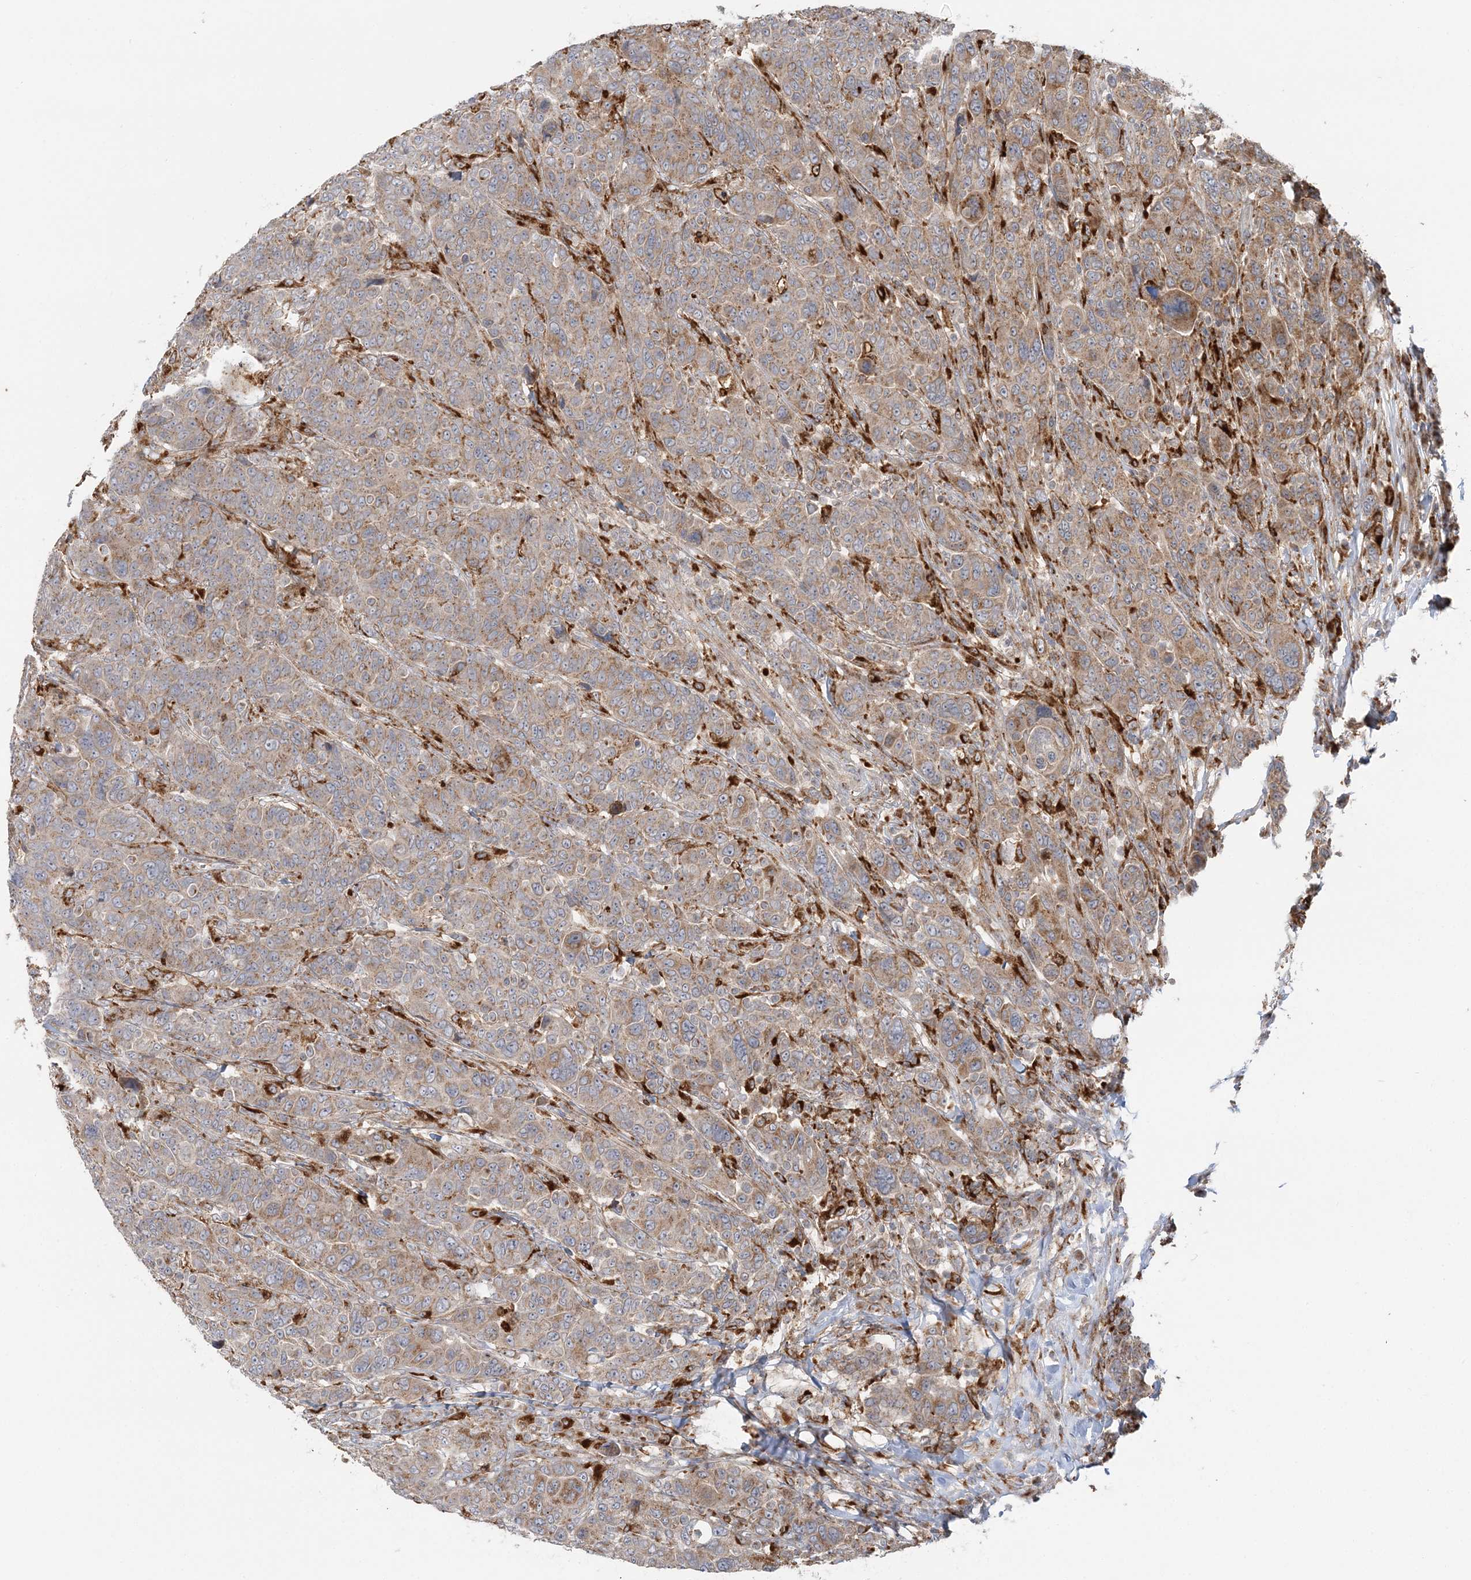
{"staining": {"intensity": "moderate", "quantity": ">75%", "location": "cytoplasmic/membranous"}, "tissue": "breast cancer", "cell_type": "Tumor cells", "image_type": "cancer", "snomed": [{"axis": "morphology", "description": "Duct carcinoma"}, {"axis": "topography", "description": "Breast"}], "caption": "Moderate cytoplasmic/membranous protein expression is appreciated in approximately >75% of tumor cells in breast cancer (intraductal carcinoma).", "gene": "ABCC3", "patient": {"sex": "female", "age": 37}}